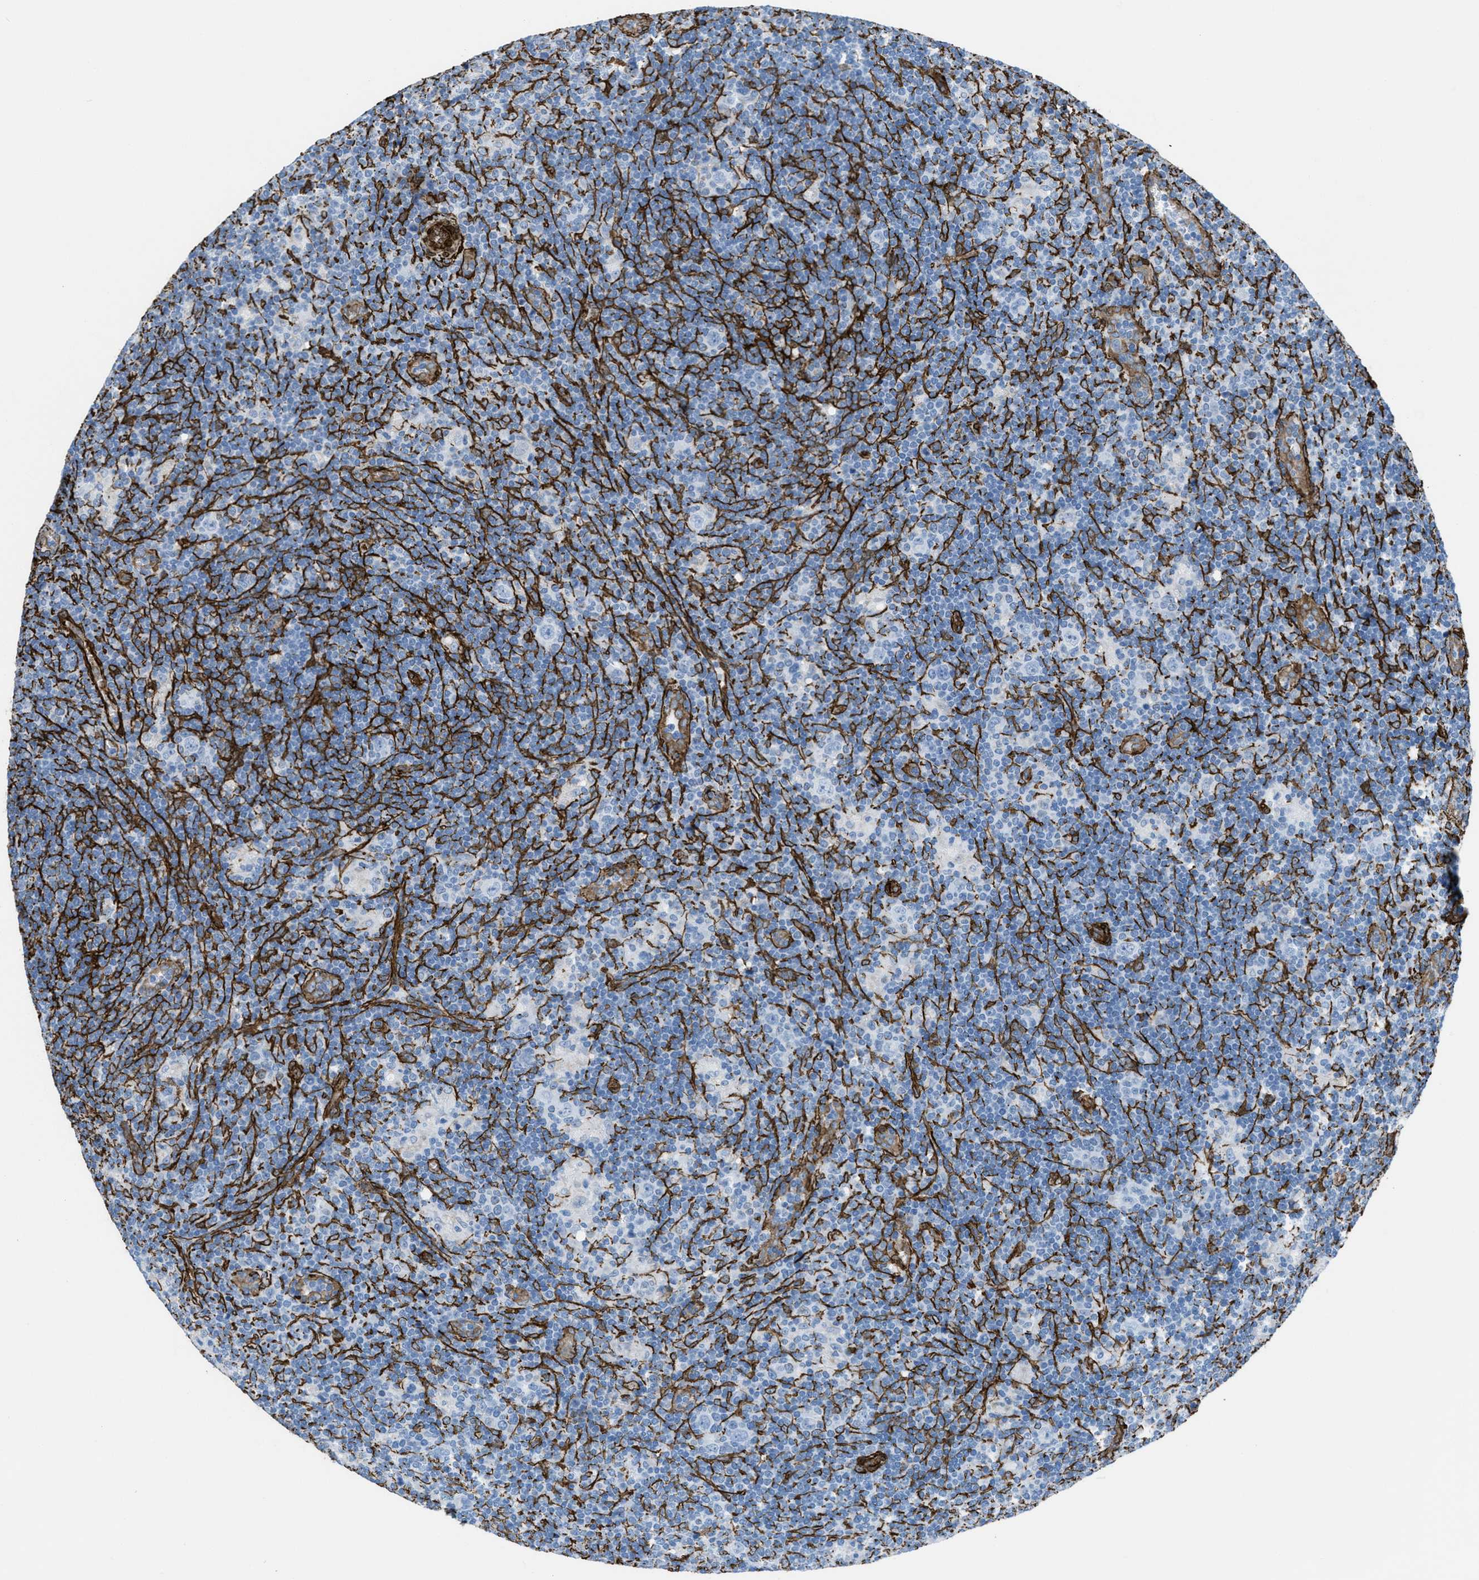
{"staining": {"intensity": "negative", "quantity": "none", "location": "none"}, "tissue": "lymphoma", "cell_type": "Tumor cells", "image_type": "cancer", "snomed": [{"axis": "morphology", "description": "Hodgkin's disease, NOS"}, {"axis": "topography", "description": "Lymph node"}], "caption": "There is no significant positivity in tumor cells of lymphoma. The staining was performed using DAB (3,3'-diaminobenzidine) to visualize the protein expression in brown, while the nuclei were stained in blue with hematoxylin (Magnification: 20x).", "gene": "CALD1", "patient": {"sex": "female", "age": 57}}